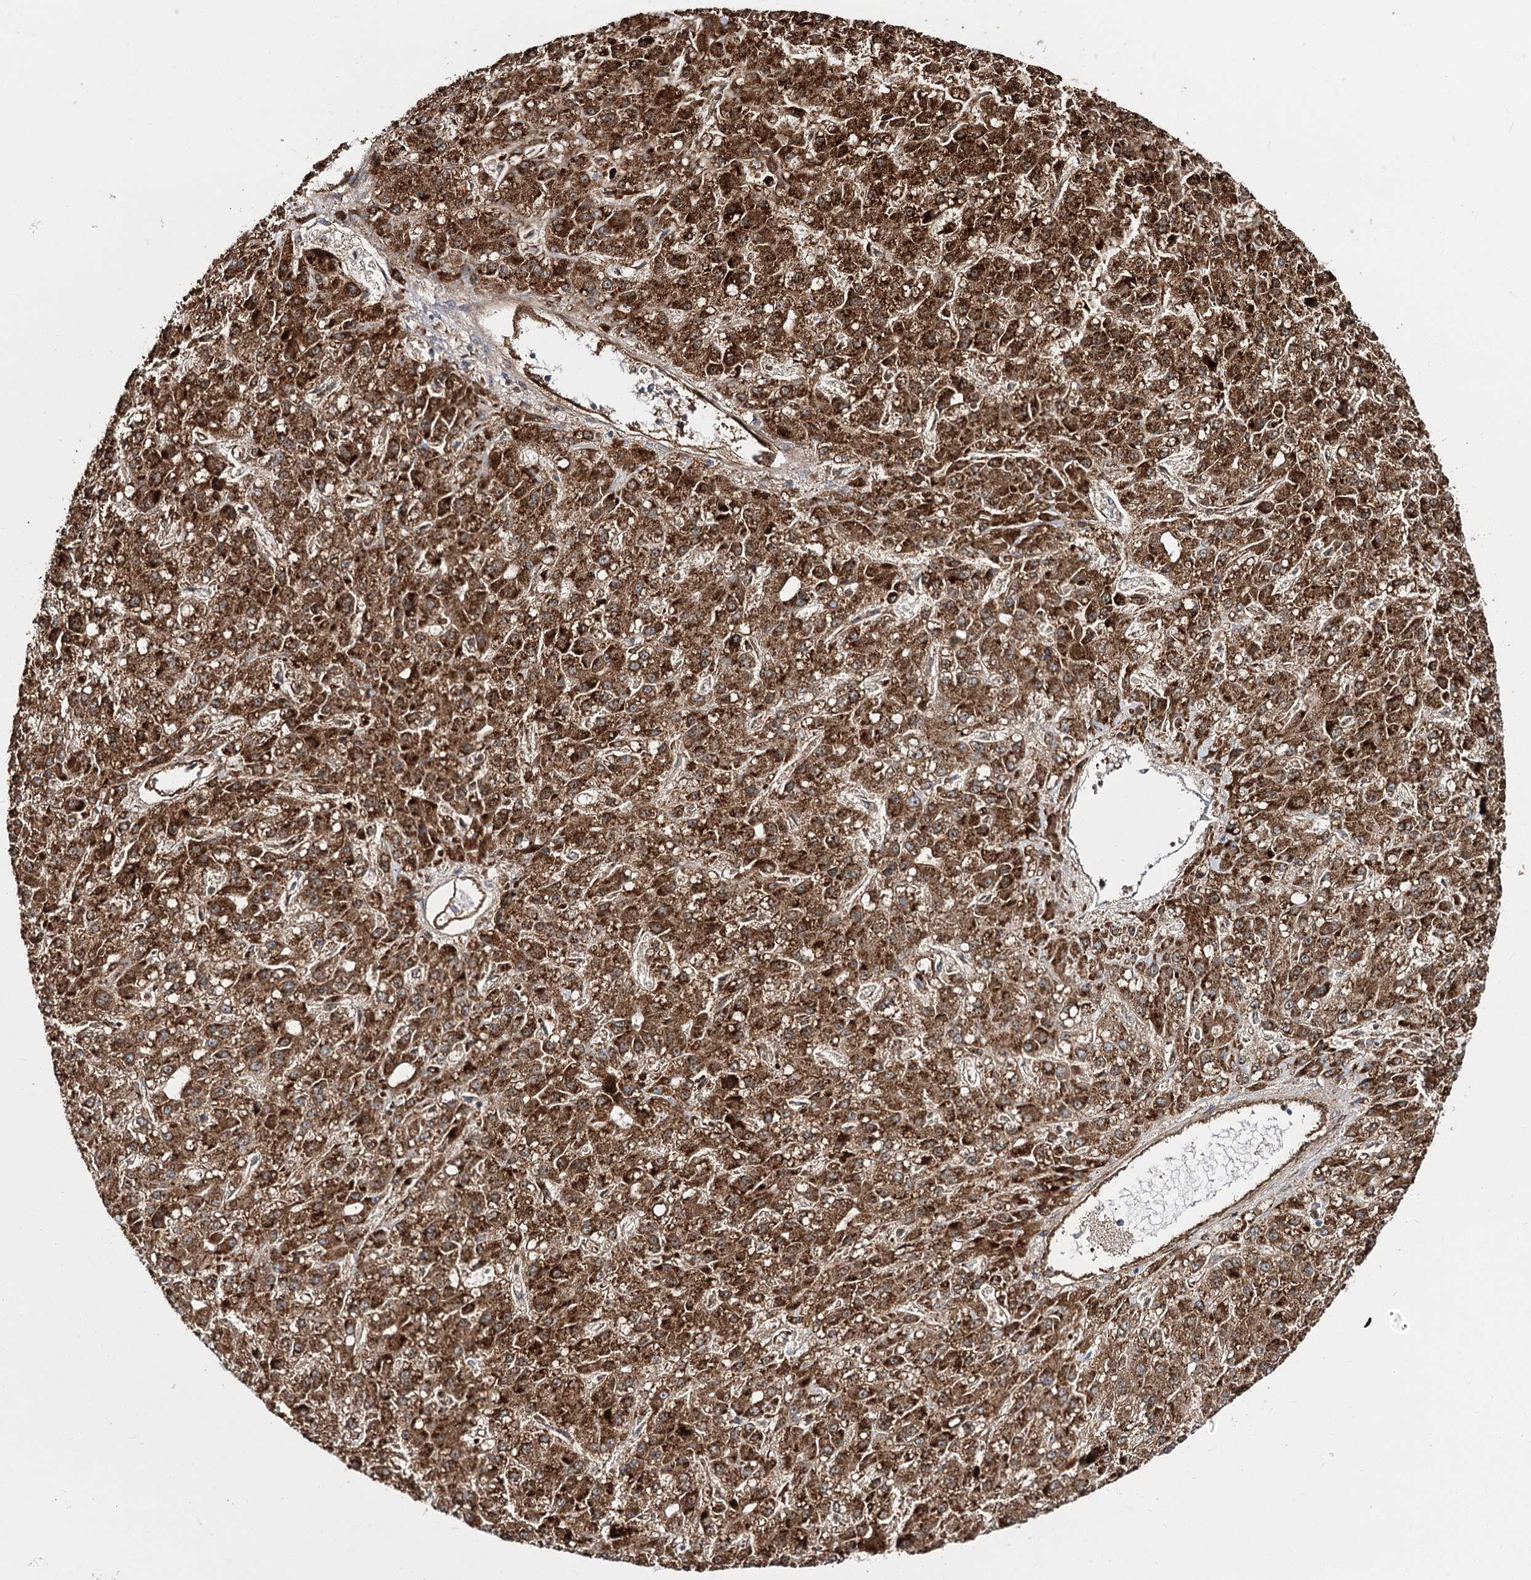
{"staining": {"intensity": "strong", "quantity": ">75%", "location": "cytoplasmic/membranous"}, "tissue": "liver cancer", "cell_type": "Tumor cells", "image_type": "cancer", "snomed": [{"axis": "morphology", "description": "Carcinoma, Hepatocellular, NOS"}, {"axis": "topography", "description": "Liver"}], "caption": "DAB immunohistochemical staining of human liver hepatocellular carcinoma demonstrates strong cytoplasmic/membranous protein staining in about >75% of tumor cells.", "gene": "CBR4", "patient": {"sex": "male", "age": 67}}